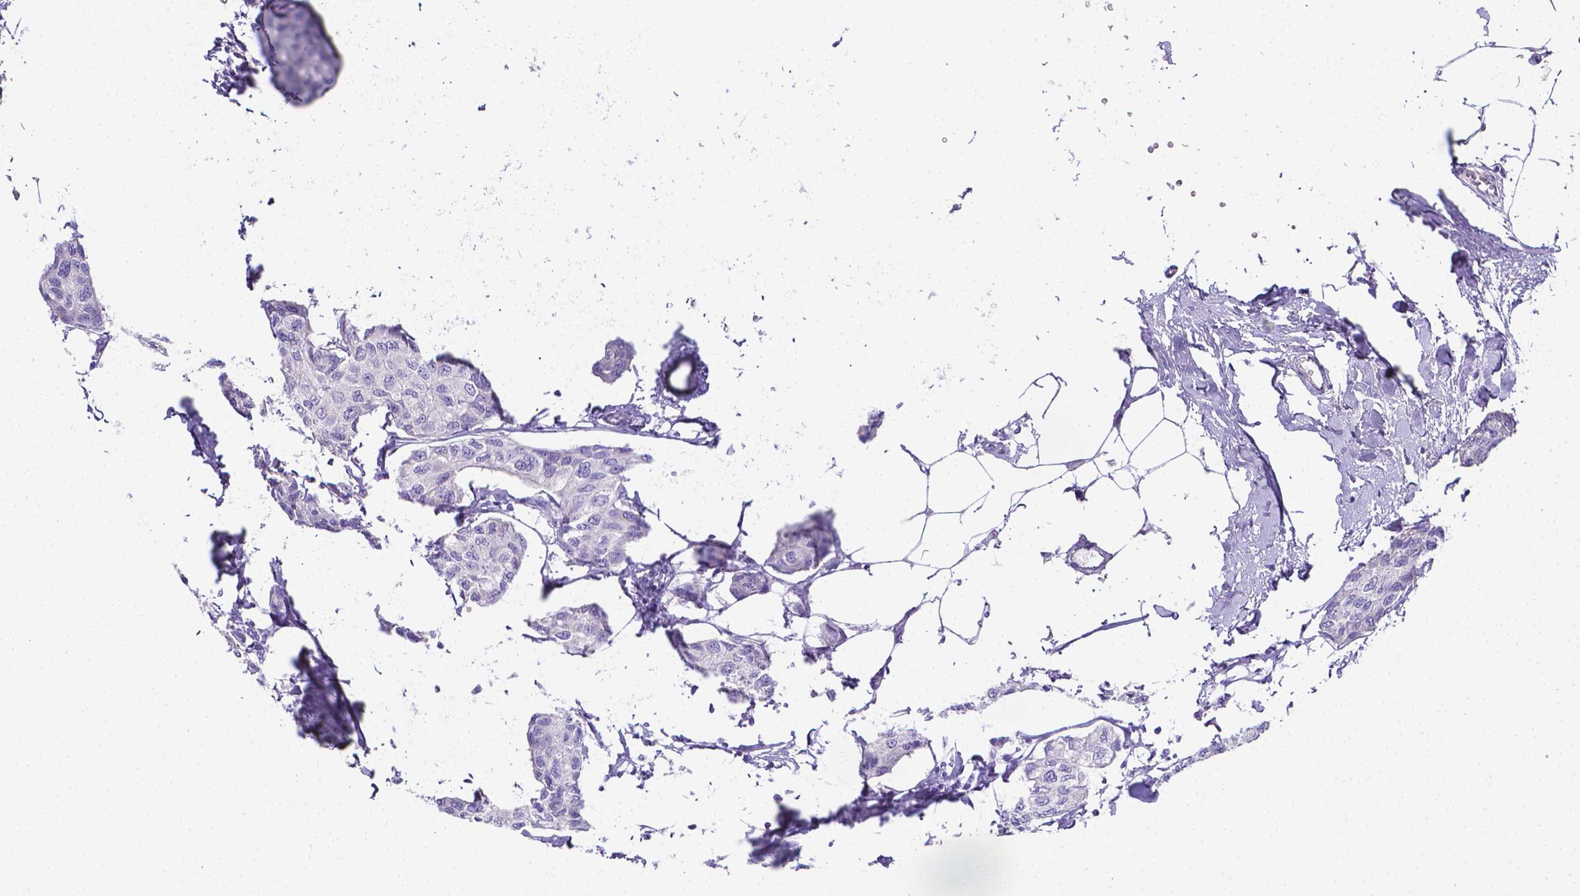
{"staining": {"intensity": "negative", "quantity": "none", "location": "none"}, "tissue": "breast cancer", "cell_type": "Tumor cells", "image_type": "cancer", "snomed": [{"axis": "morphology", "description": "Duct carcinoma"}, {"axis": "topography", "description": "Breast"}], "caption": "High magnification brightfield microscopy of breast intraductal carcinoma stained with DAB (3,3'-diaminobenzidine) (brown) and counterstained with hematoxylin (blue): tumor cells show no significant expression.", "gene": "LRRC73", "patient": {"sex": "female", "age": 80}}